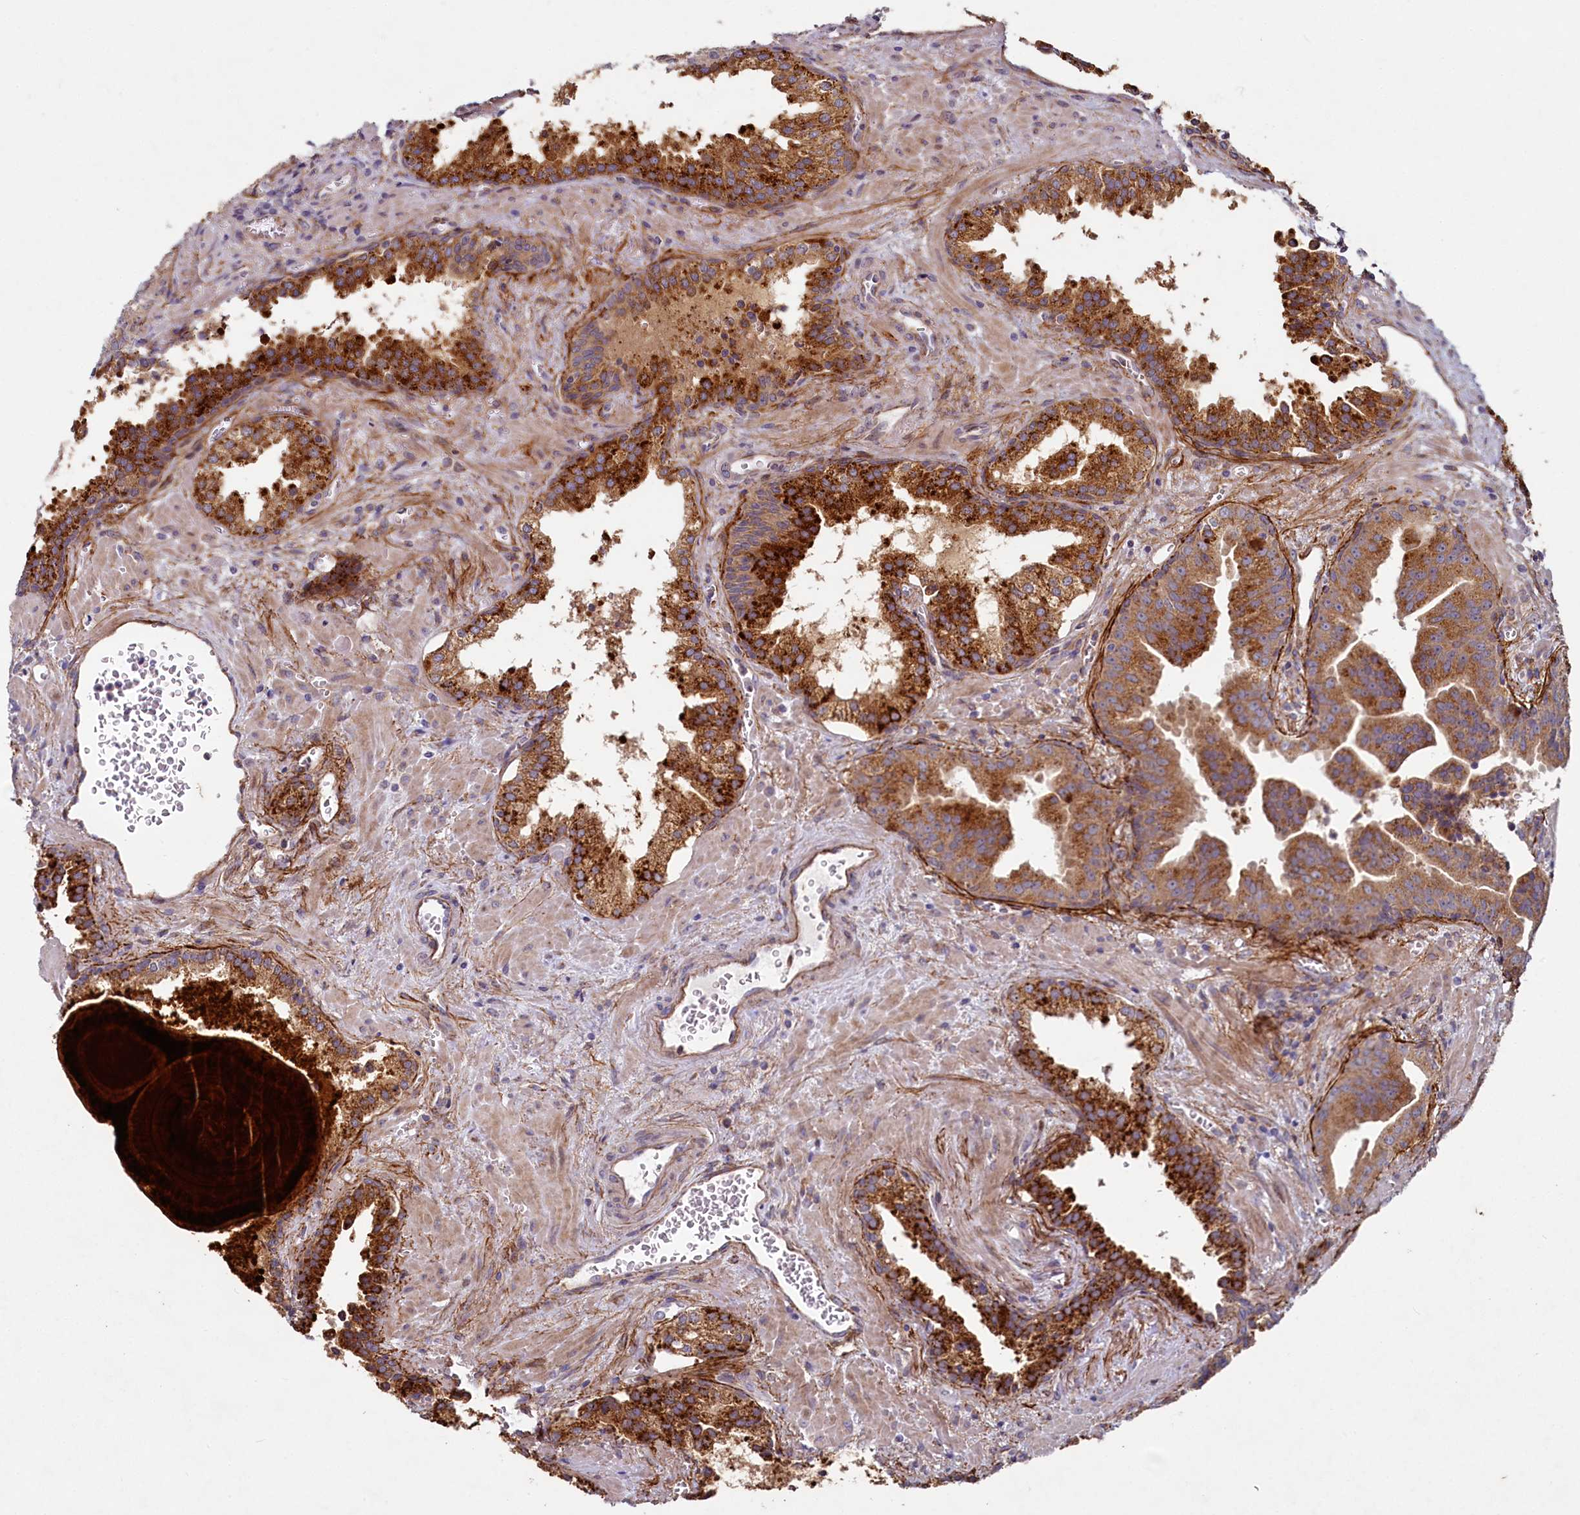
{"staining": {"intensity": "strong", "quantity": "25%-75%", "location": "cytoplasmic/membranous"}, "tissue": "prostate cancer", "cell_type": "Tumor cells", "image_type": "cancer", "snomed": [{"axis": "morphology", "description": "Adenocarcinoma, High grade"}, {"axis": "topography", "description": "Prostate"}], "caption": "Protein analysis of high-grade adenocarcinoma (prostate) tissue exhibits strong cytoplasmic/membranous expression in approximately 25%-75% of tumor cells. The staining was performed using DAB (3,3'-diaminobenzidine) to visualize the protein expression in brown, while the nuclei were stained in blue with hematoxylin (Magnification: 20x).", "gene": "ADCY2", "patient": {"sex": "male", "age": 68}}